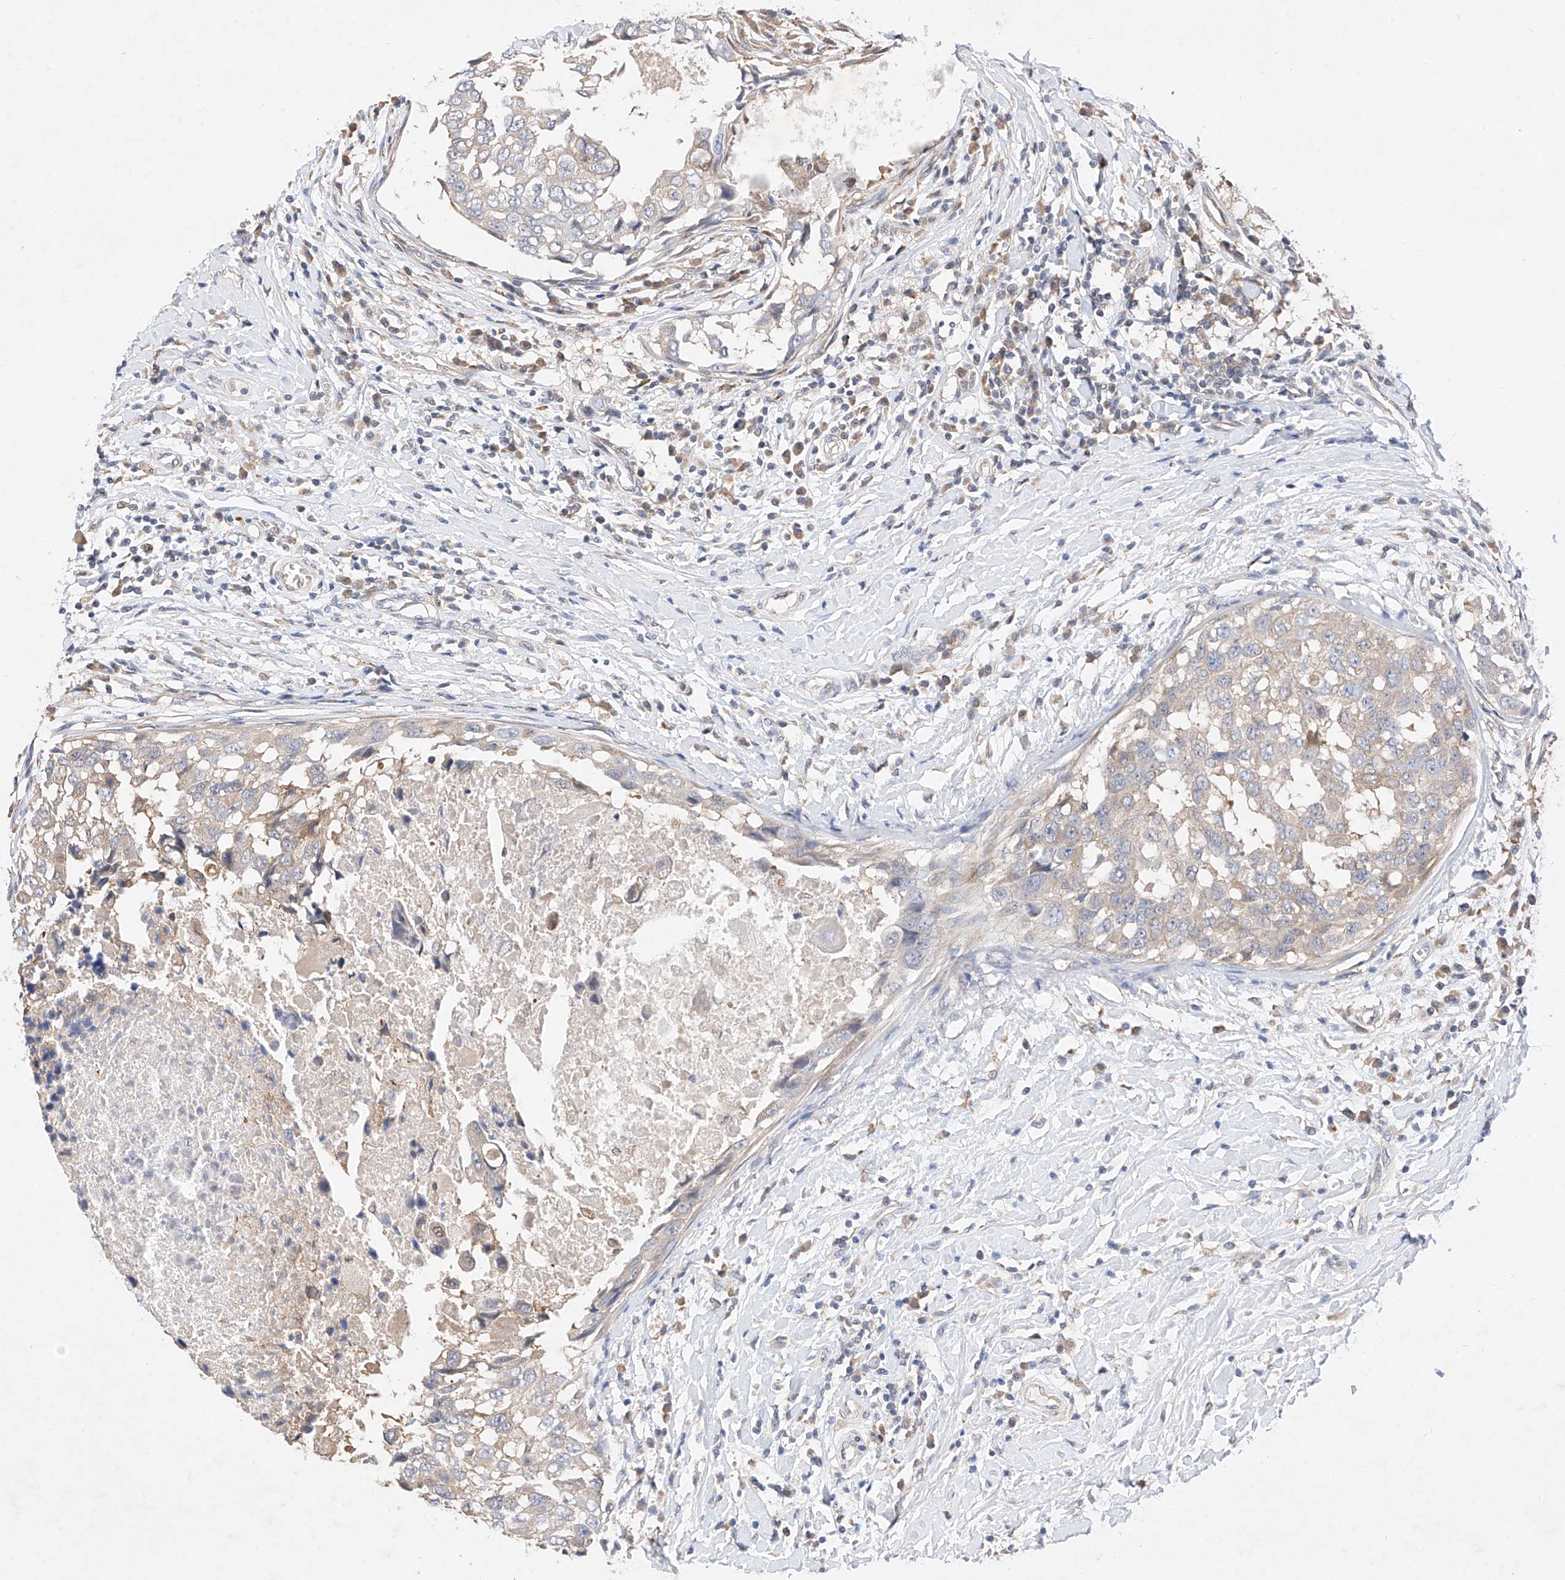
{"staining": {"intensity": "negative", "quantity": "none", "location": "none"}, "tissue": "breast cancer", "cell_type": "Tumor cells", "image_type": "cancer", "snomed": [{"axis": "morphology", "description": "Duct carcinoma"}, {"axis": "topography", "description": "Breast"}], "caption": "Tumor cells show no significant protein expression in intraductal carcinoma (breast). (DAB (3,3'-diaminobenzidine) immunohistochemistry with hematoxylin counter stain).", "gene": "ZSCAN4", "patient": {"sex": "female", "age": 27}}